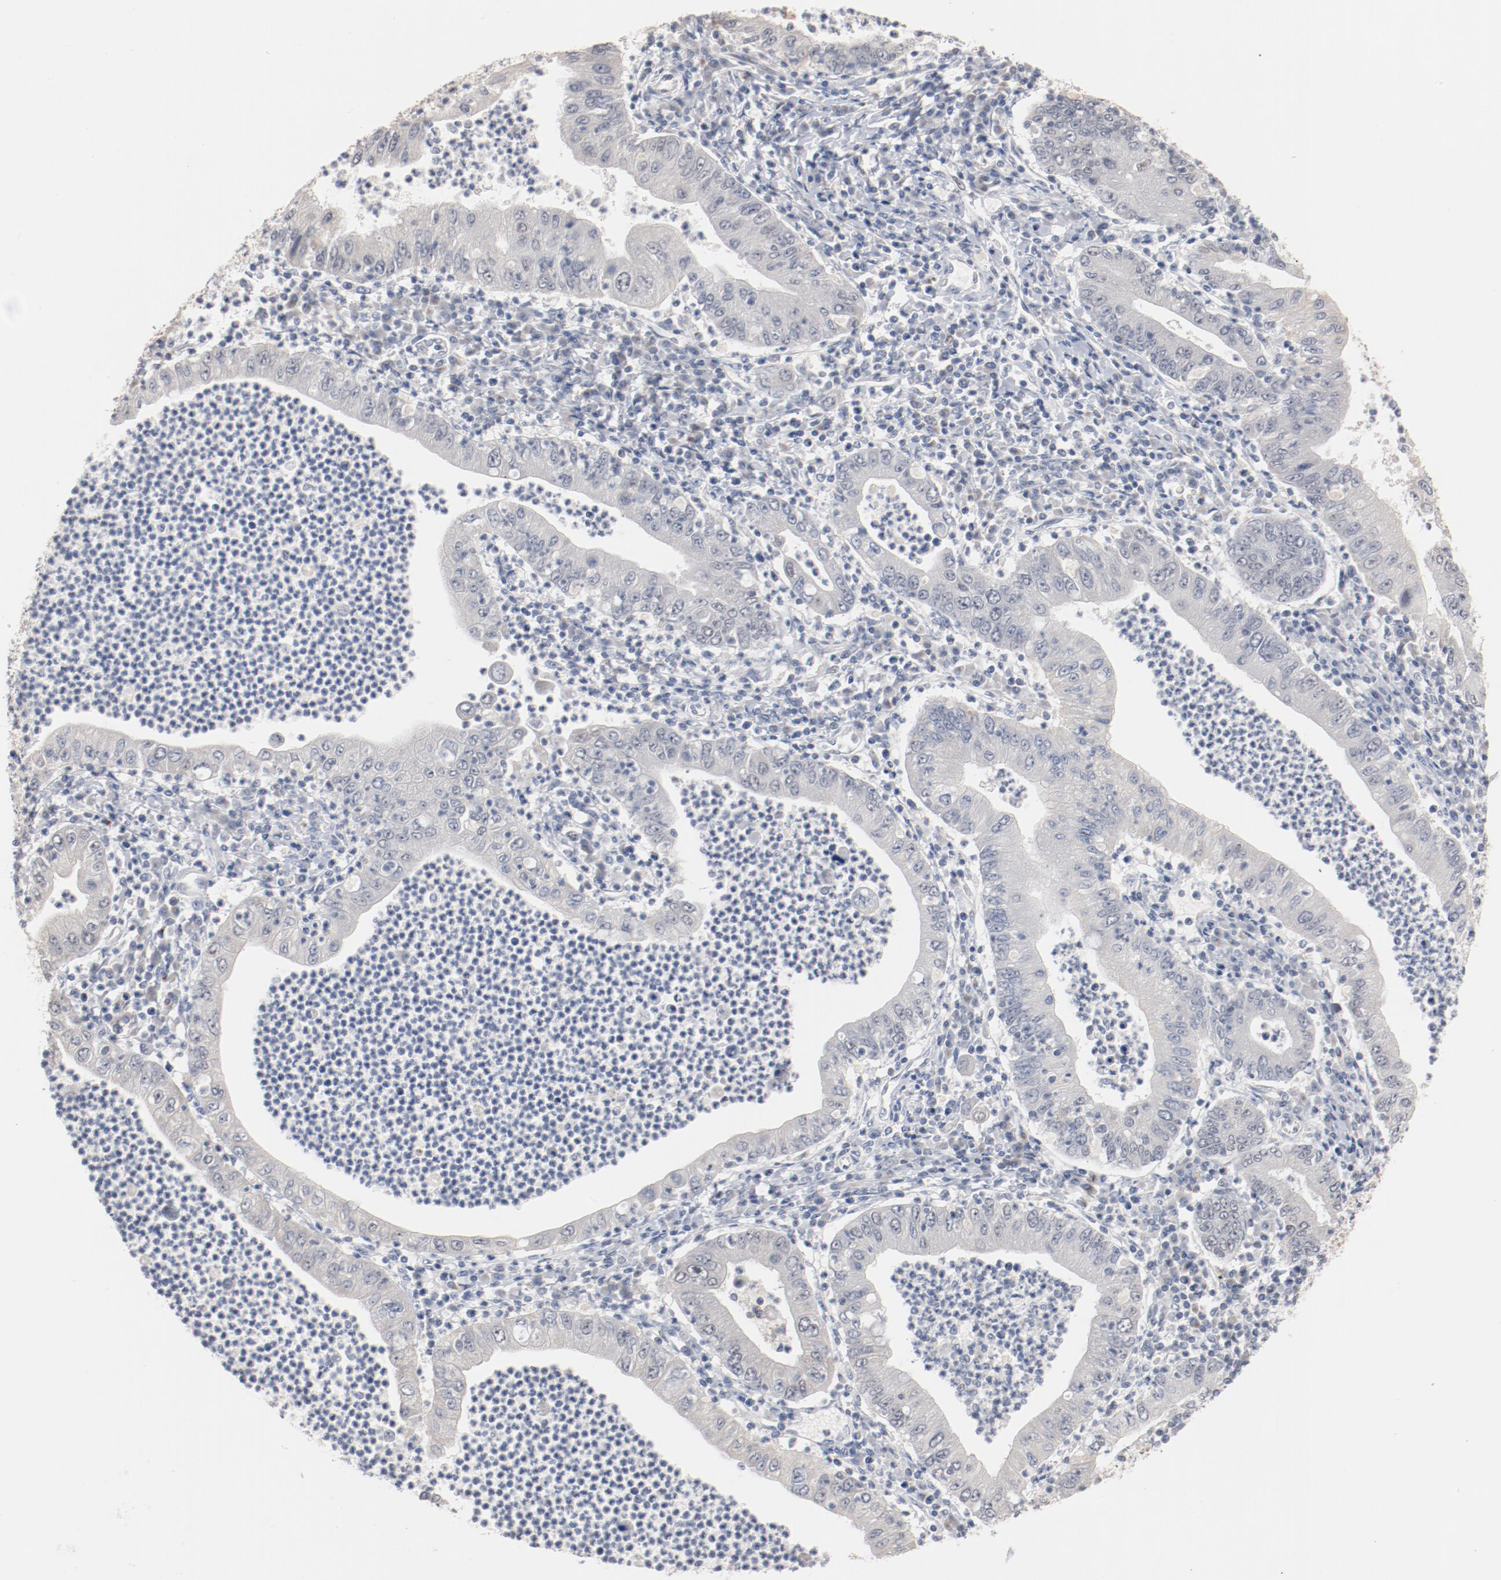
{"staining": {"intensity": "negative", "quantity": "none", "location": "none"}, "tissue": "stomach cancer", "cell_type": "Tumor cells", "image_type": "cancer", "snomed": [{"axis": "morphology", "description": "Normal tissue, NOS"}, {"axis": "morphology", "description": "Adenocarcinoma, NOS"}, {"axis": "topography", "description": "Esophagus"}, {"axis": "topography", "description": "Stomach, upper"}, {"axis": "topography", "description": "Peripheral nerve tissue"}], "caption": "This photomicrograph is of stomach adenocarcinoma stained with IHC to label a protein in brown with the nuclei are counter-stained blue. There is no positivity in tumor cells. The staining is performed using DAB (3,3'-diaminobenzidine) brown chromogen with nuclei counter-stained in using hematoxylin.", "gene": "ERICH1", "patient": {"sex": "male", "age": 62}}